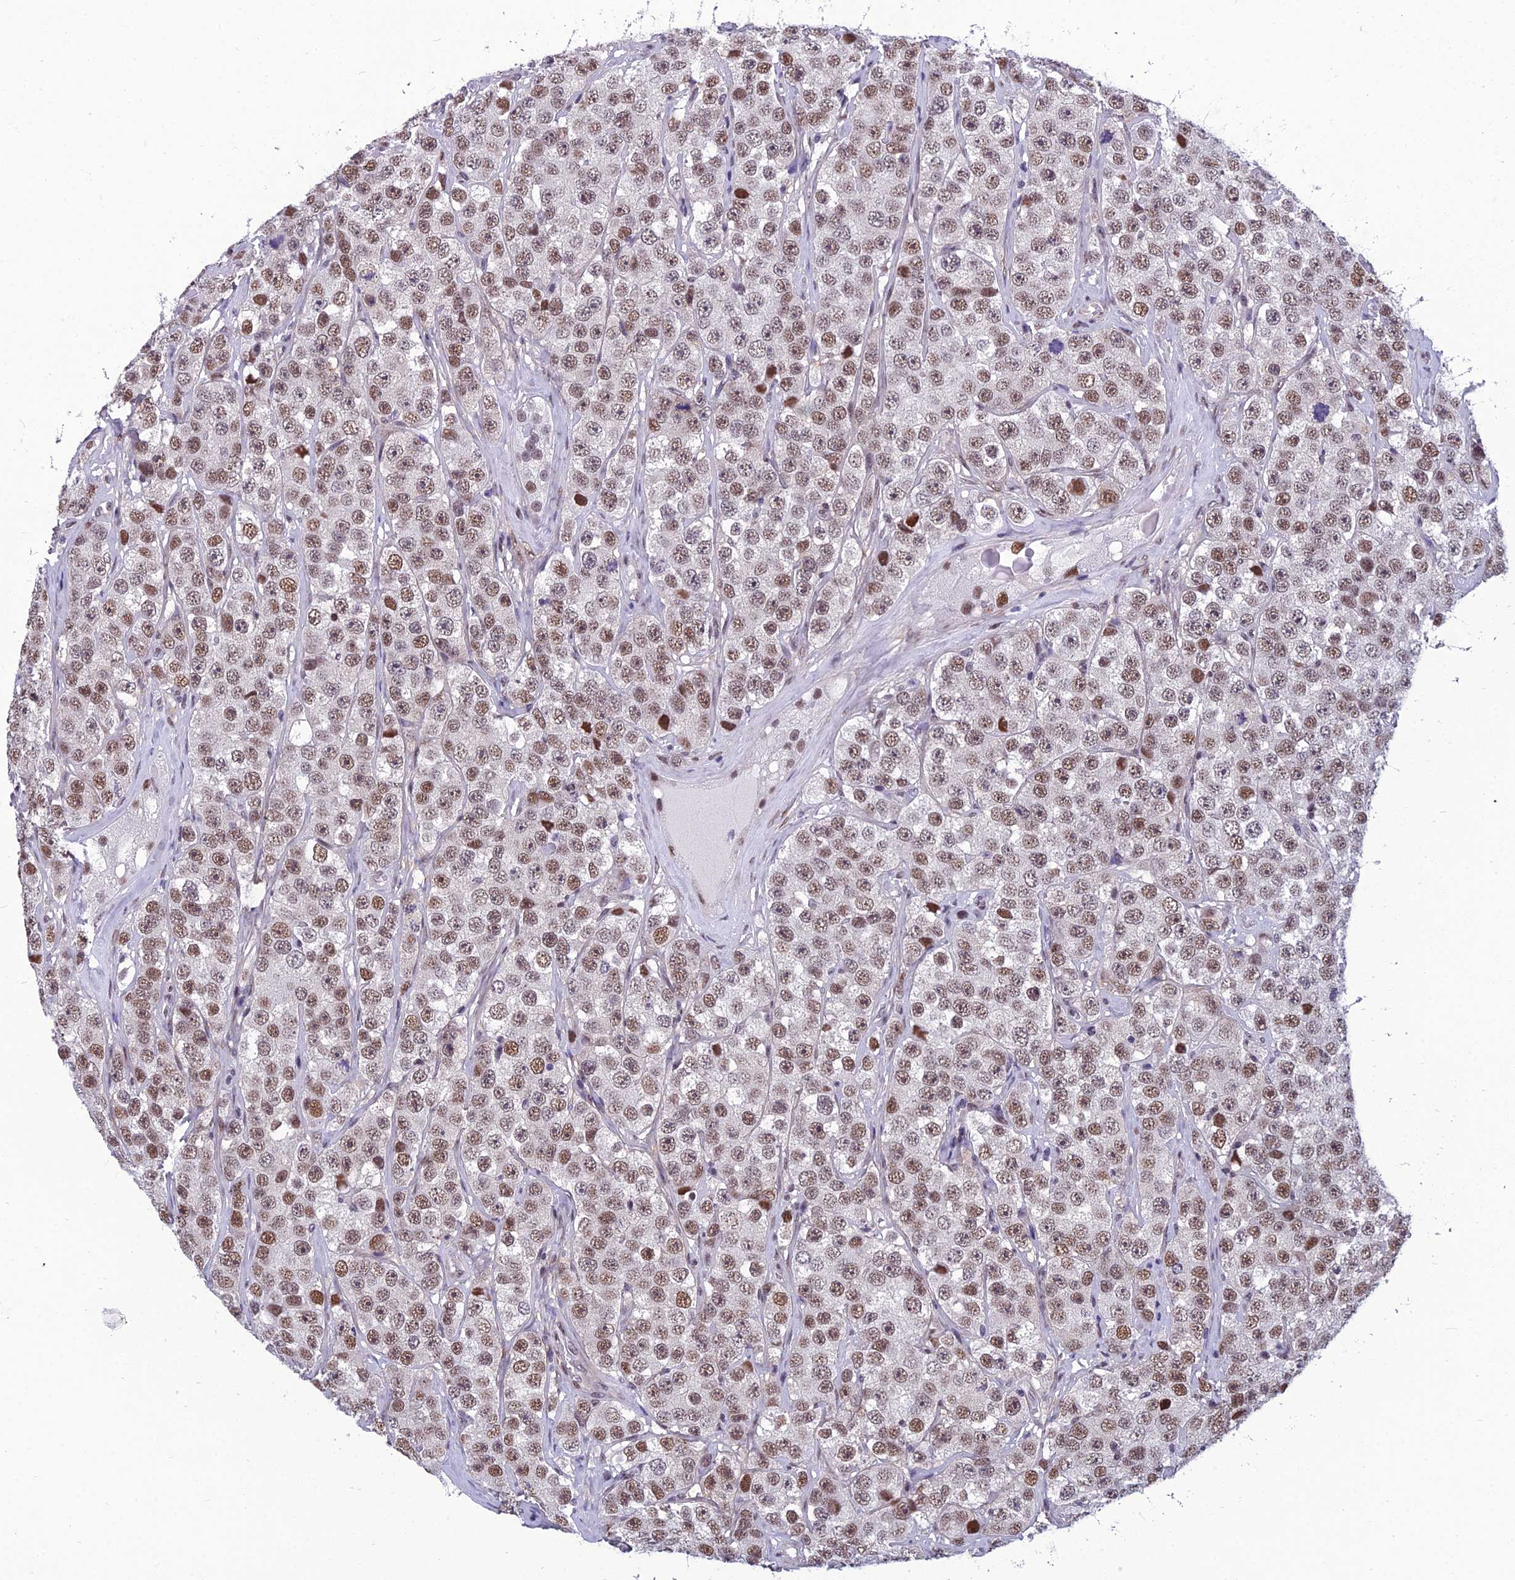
{"staining": {"intensity": "moderate", "quantity": ">75%", "location": "nuclear"}, "tissue": "testis cancer", "cell_type": "Tumor cells", "image_type": "cancer", "snomed": [{"axis": "morphology", "description": "Seminoma, NOS"}, {"axis": "topography", "description": "Testis"}], "caption": "Immunohistochemistry (IHC) (DAB) staining of human testis cancer (seminoma) shows moderate nuclear protein positivity in approximately >75% of tumor cells. (brown staining indicates protein expression, while blue staining denotes nuclei).", "gene": "RSRC1", "patient": {"sex": "male", "age": 28}}